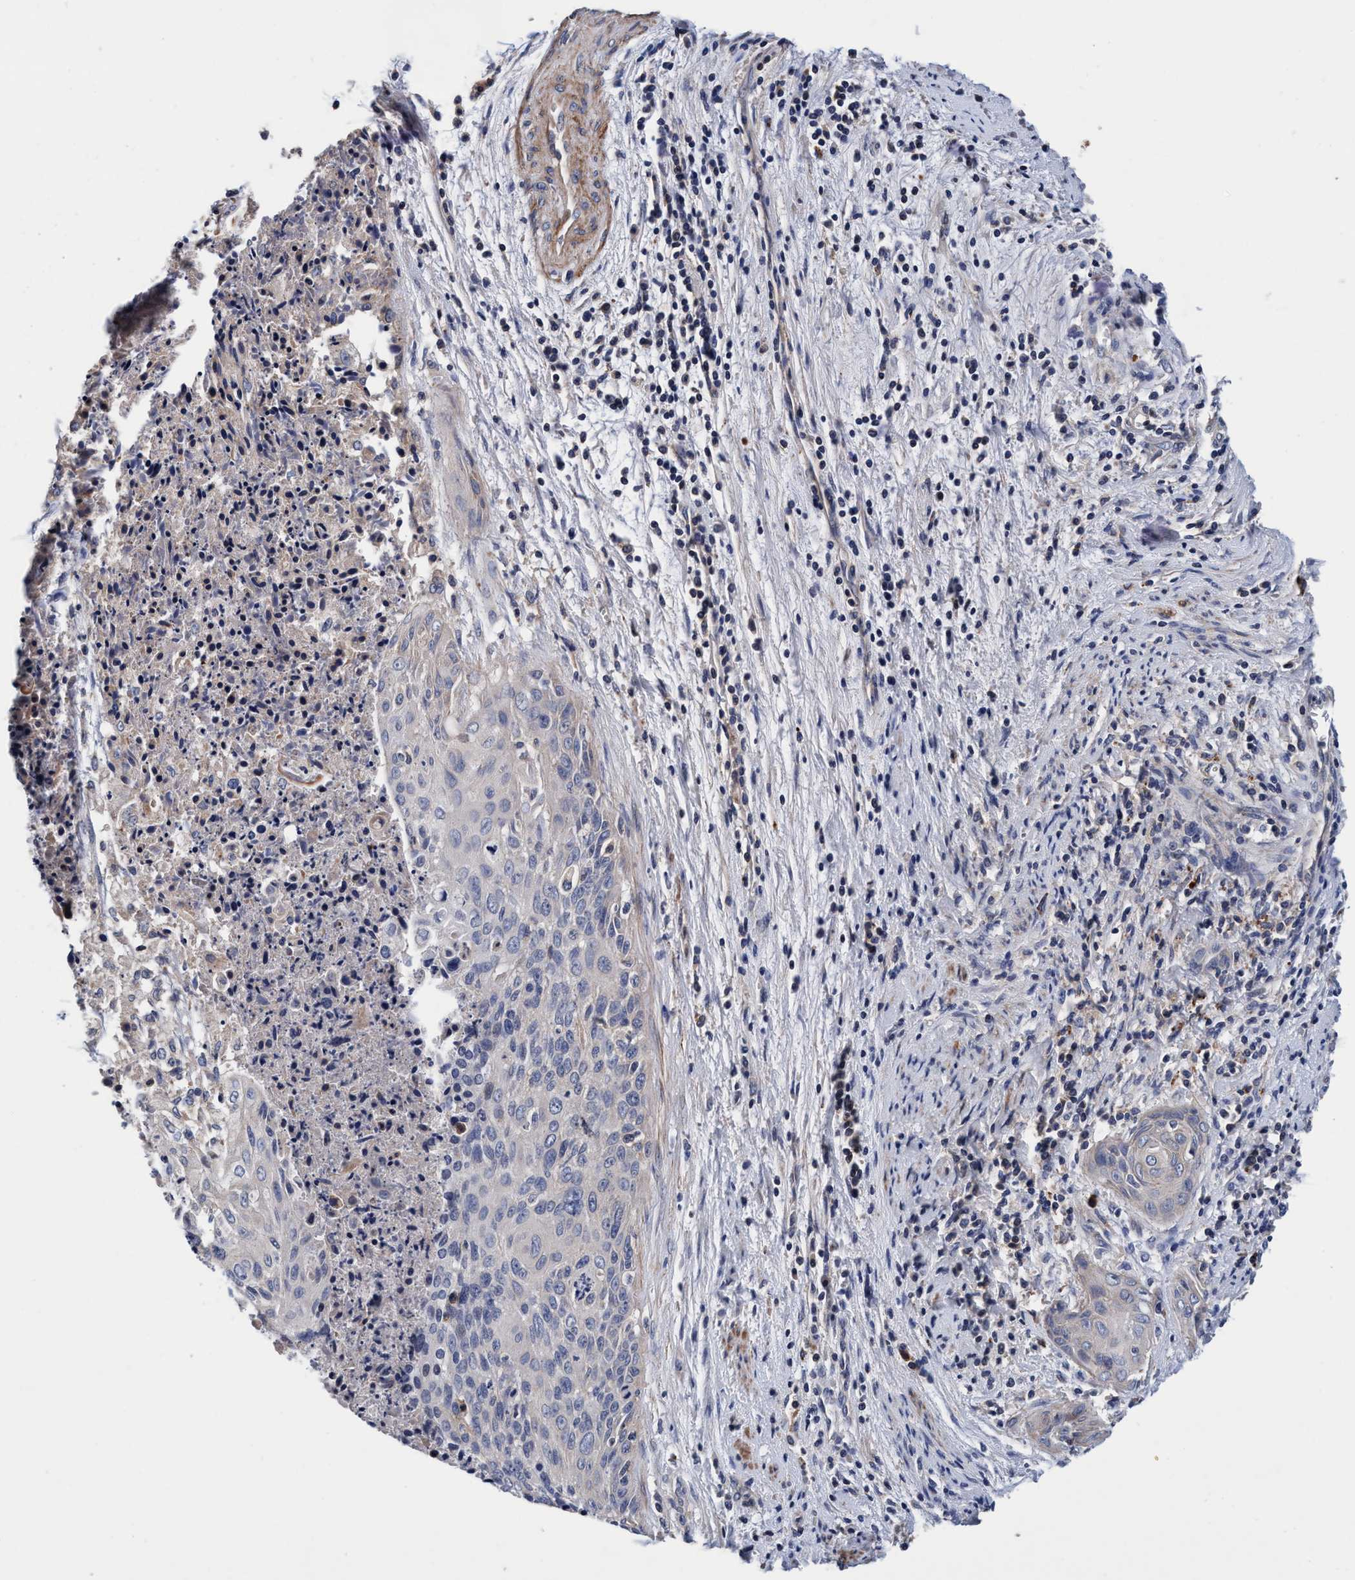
{"staining": {"intensity": "negative", "quantity": "none", "location": "none"}, "tissue": "cervical cancer", "cell_type": "Tumor cells", "image_type": "cancer", "snomed": [{"axis": "morphology", "description": "Squamous cell carcinoma, NOS"}, {"axis": "topography", "description": "Cervix"}], "caption": "This is a photomicrograph of immunohistochemistry staining of cervical cancer, which shows no positivity in tumor cells. Nuclei are stained in blue.", "gene": "RNF208", "patient": {"sex": "female", "age": 55}}